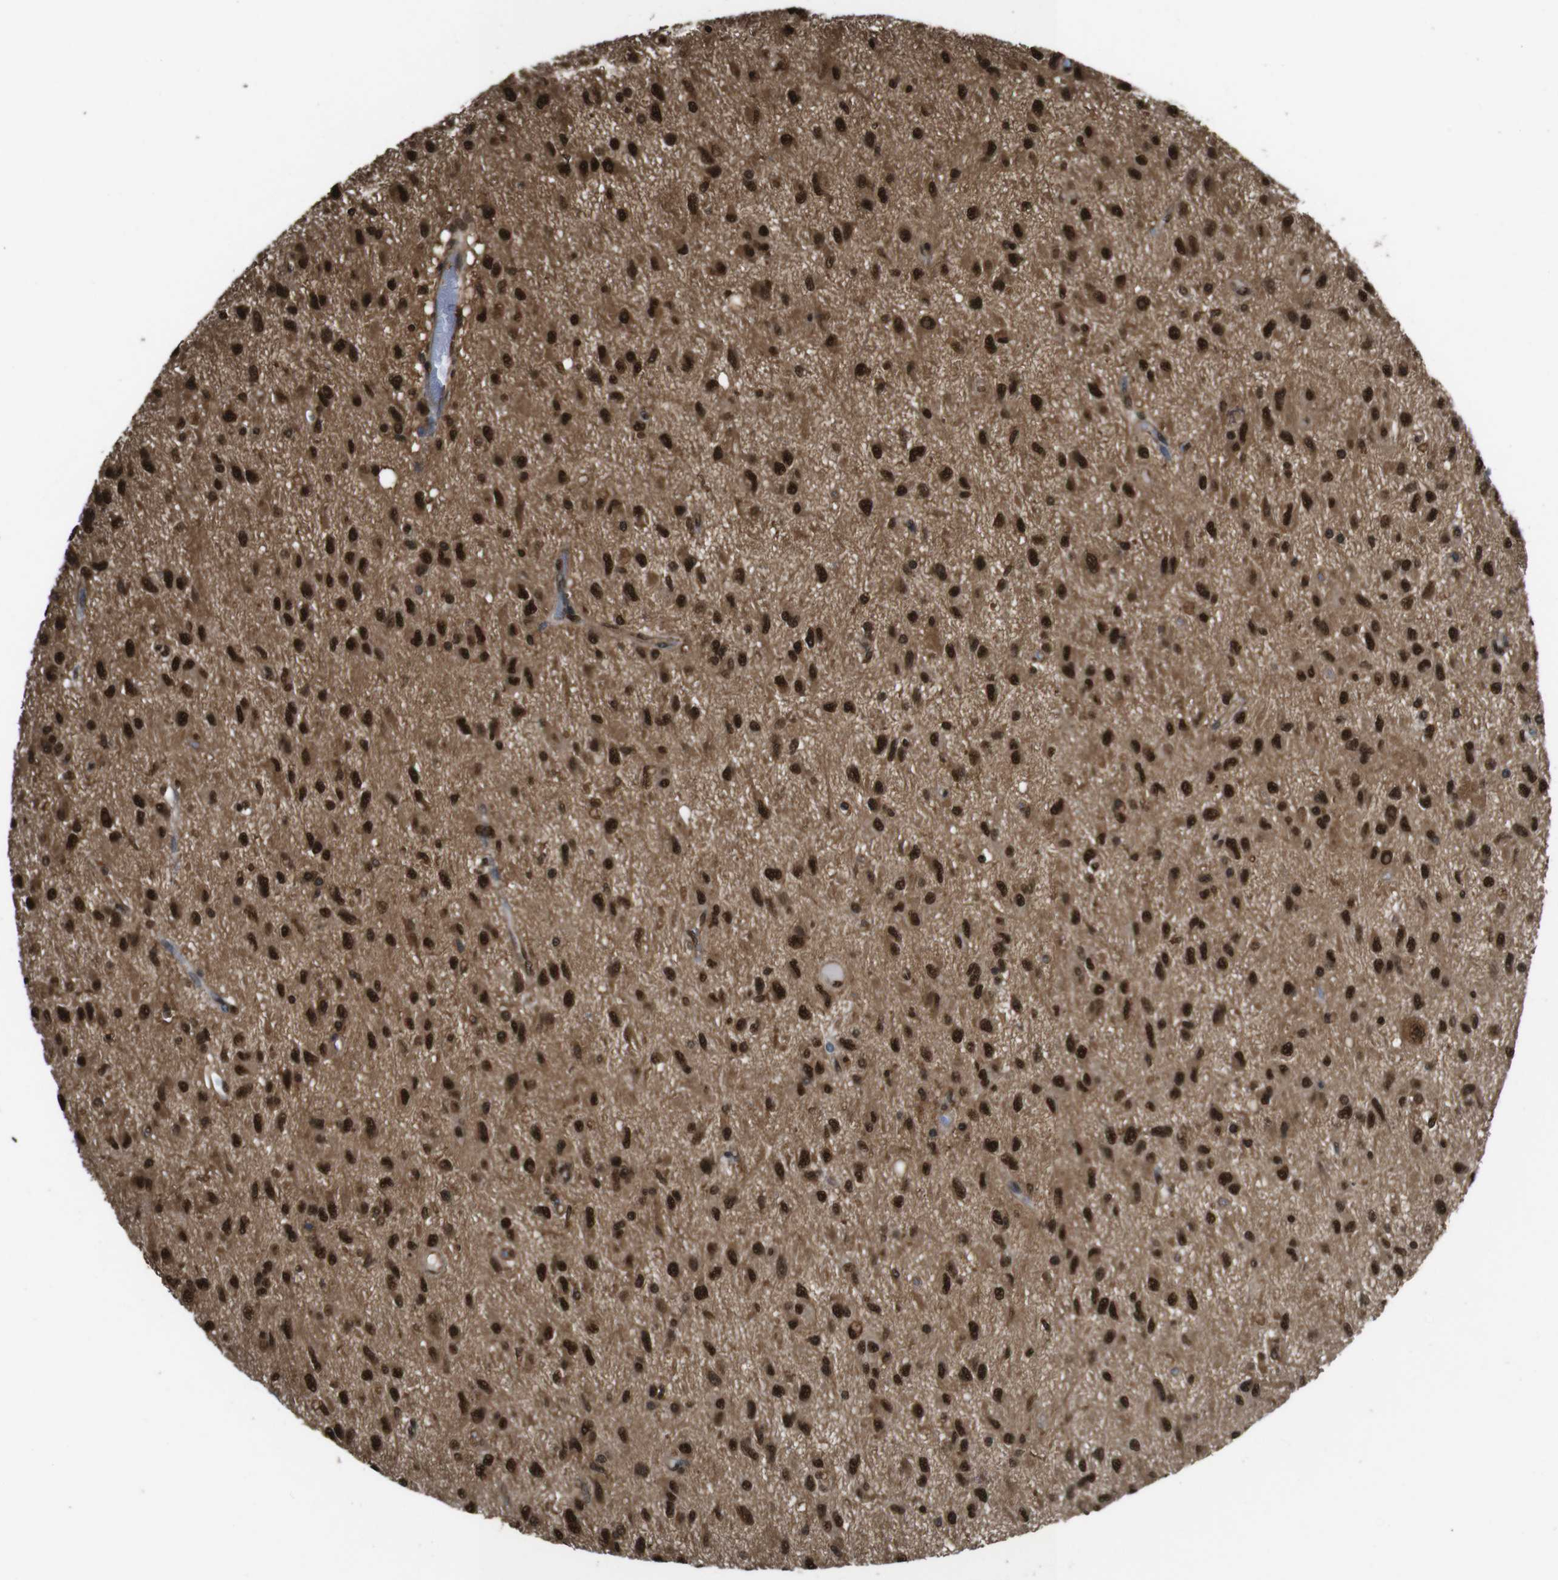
{"staining": {"intensity": "strong", "quantity": ">75%", "location": "cytoplasmic/membranous,nuclear"}, "tissue": "glioma", "cell_type": "Tumor cells", "image_type": "cancer", "snomed": [{"axis": "morphology", "description": "Glioma, malignant, Low grade"}, {"axis": "topography", "description": "Brain"}], "caption": "Protein expression by immunohistochemistry exhibits strong cytoplasmic/membranous and nuclear staining in about >75% of tumor cells in low-grade glioma (malignant).", "gene": "VCP", "patient": {"sex": "male", "age": 77}}